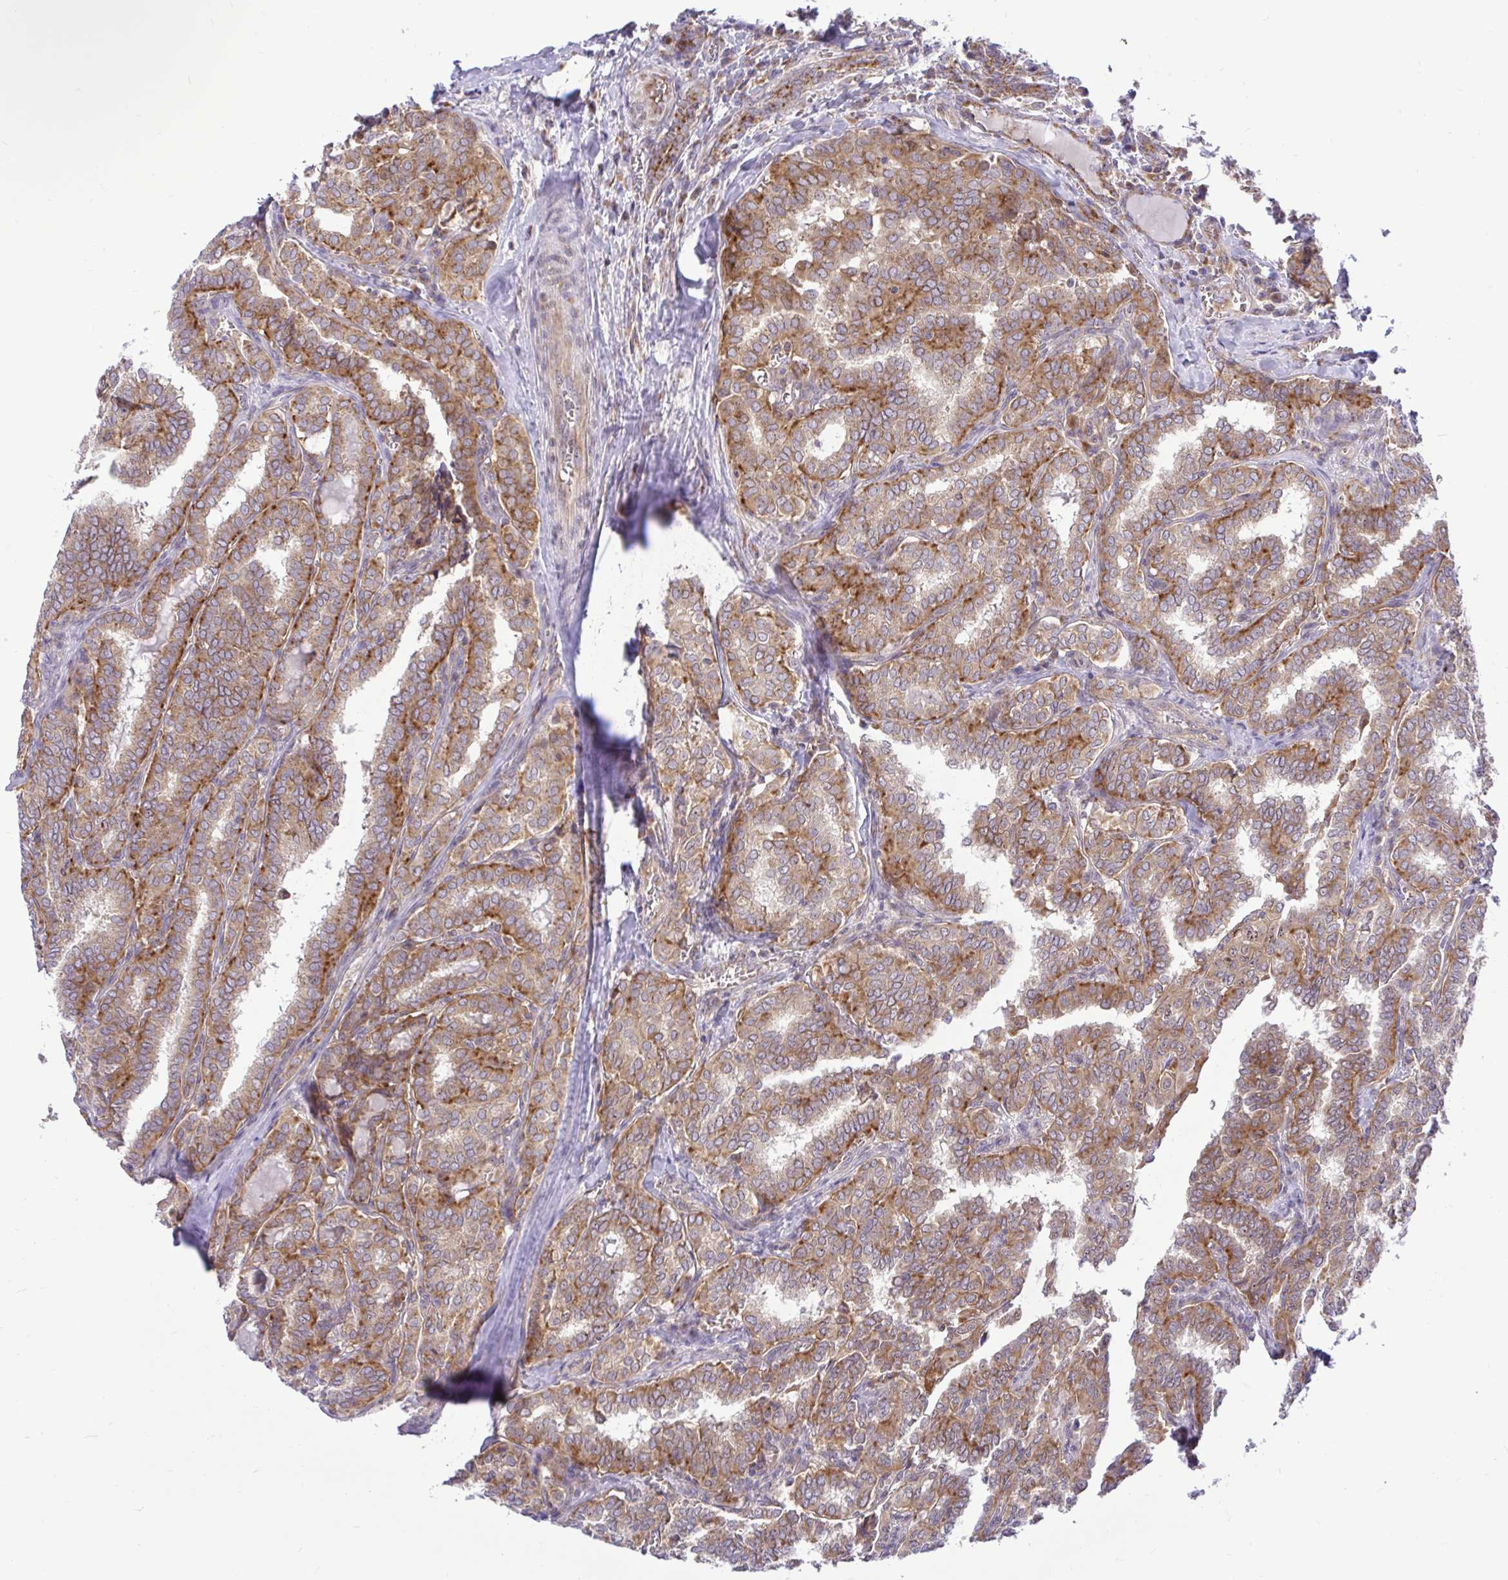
{"staining": {"intensity": "strong", "quantity": "25%-75%", "location": "cytoplasmic/membranous"}, "tissue": "thyroid cancer", "cell_type": "Tumor cells", "image_type": "cancer", "snomed": [{"axis": "morphology", "description": "Papillary adenocarcinoma, NOS"}, {"axis": "topography", "description": "Thyroid gland"}], "caption": "This photomicrograph exhibits IHC staining of human thyroid cancer (papillary adenocarcinoma), with high strong cytoplasmic/membranous positivity in approximately 25%-75% of tumor cells.", "gene": "VTI1B", "patient": {"sex": "female", "age": 30}}